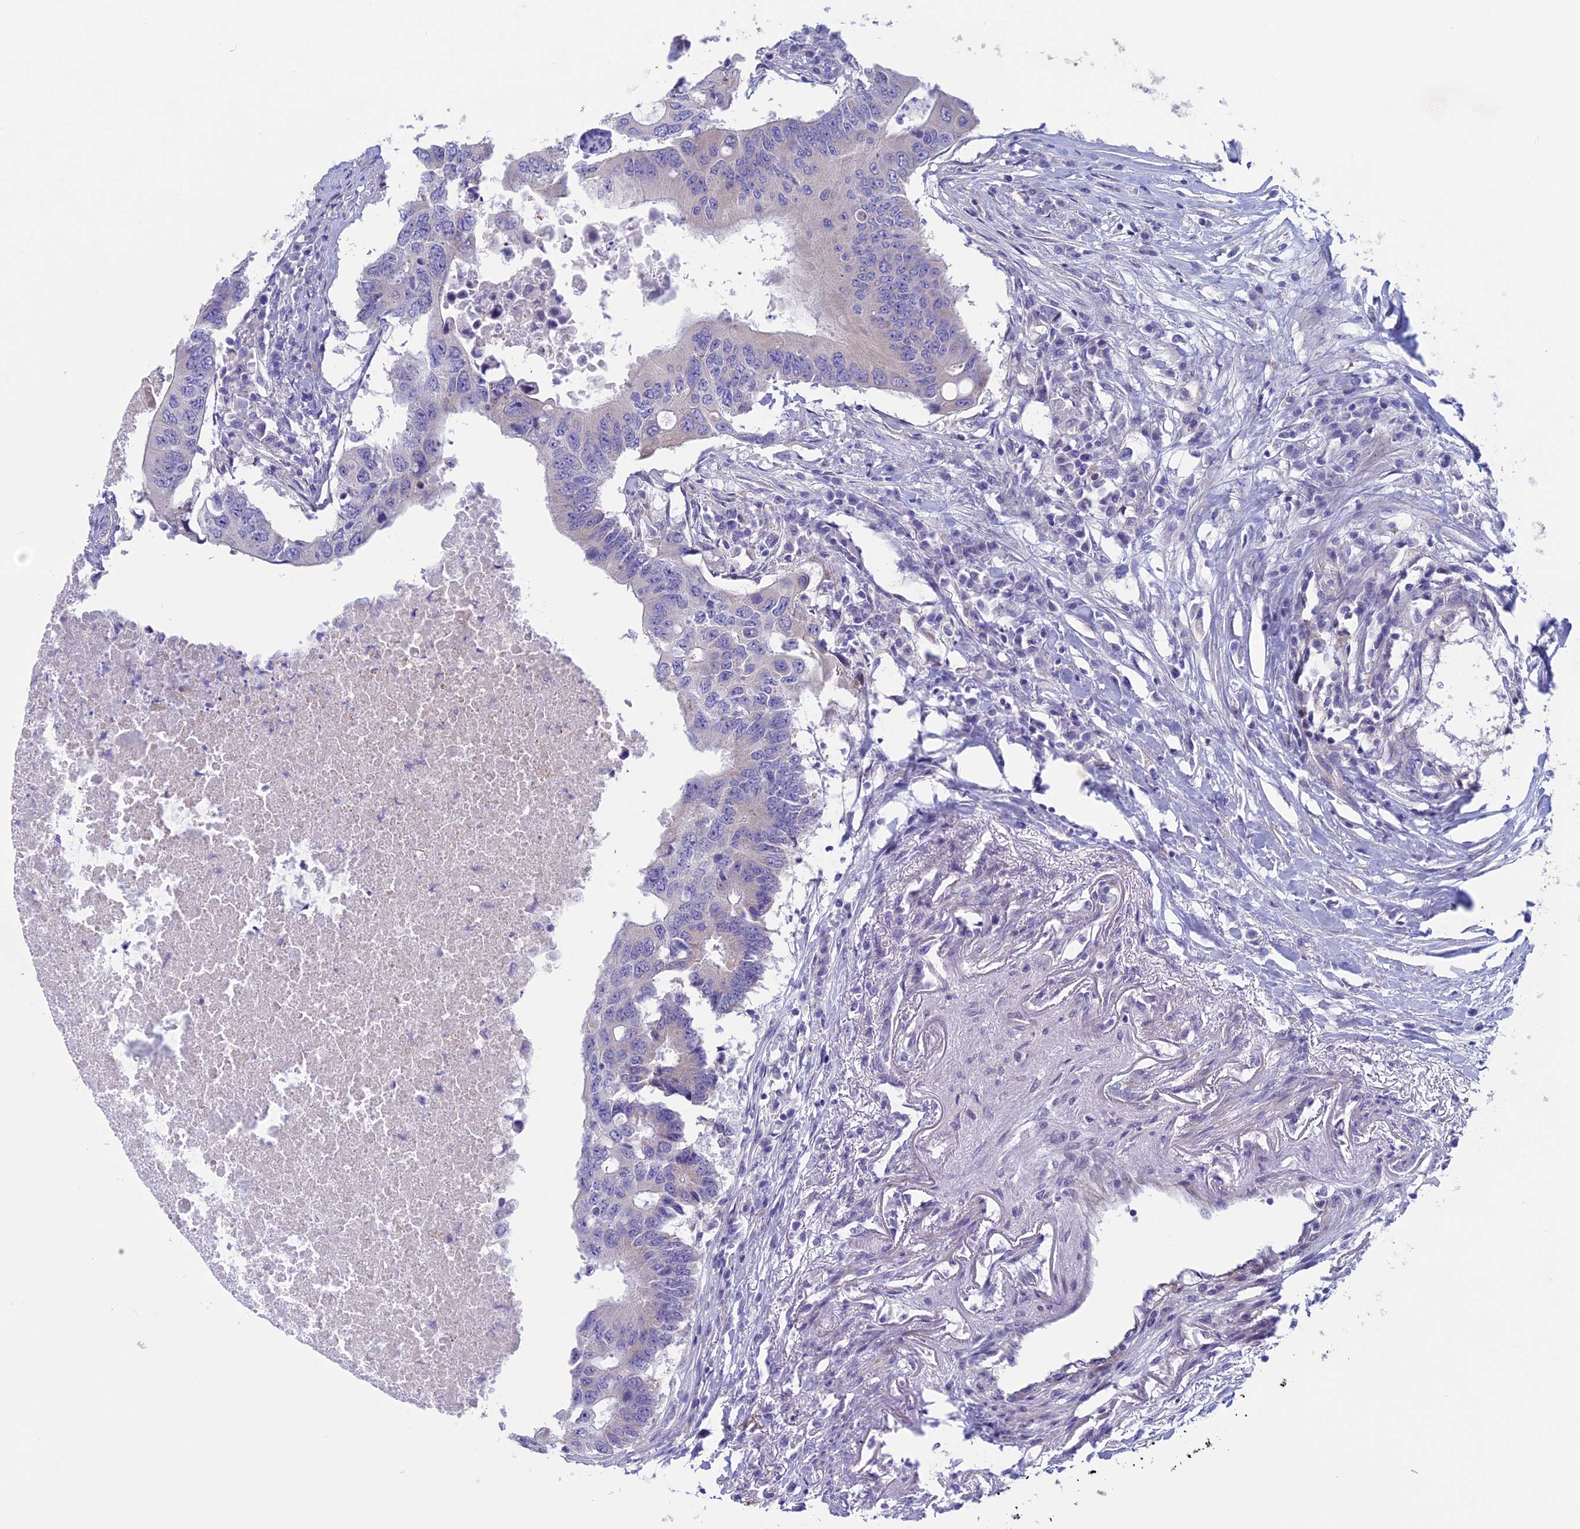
{"staining": {"intensity": "negative", "quantity": "none", "location": "none"}, "tissue": "colorectal cancer", "cell_type": "Tumor cells", "image_type": "cancer", "snomed": [{"axis": "morphology", "description": "Adenocarcinoma, NOS"}, {"axis": "topography", "description": "Colon"}], "caption": "Immunohistochemistry of human colorectal adenocarcinoma exhibits no positivity in tumor cells.", "gene": "CNOT6L", "patient": {"sex": "male", "age": 71}}